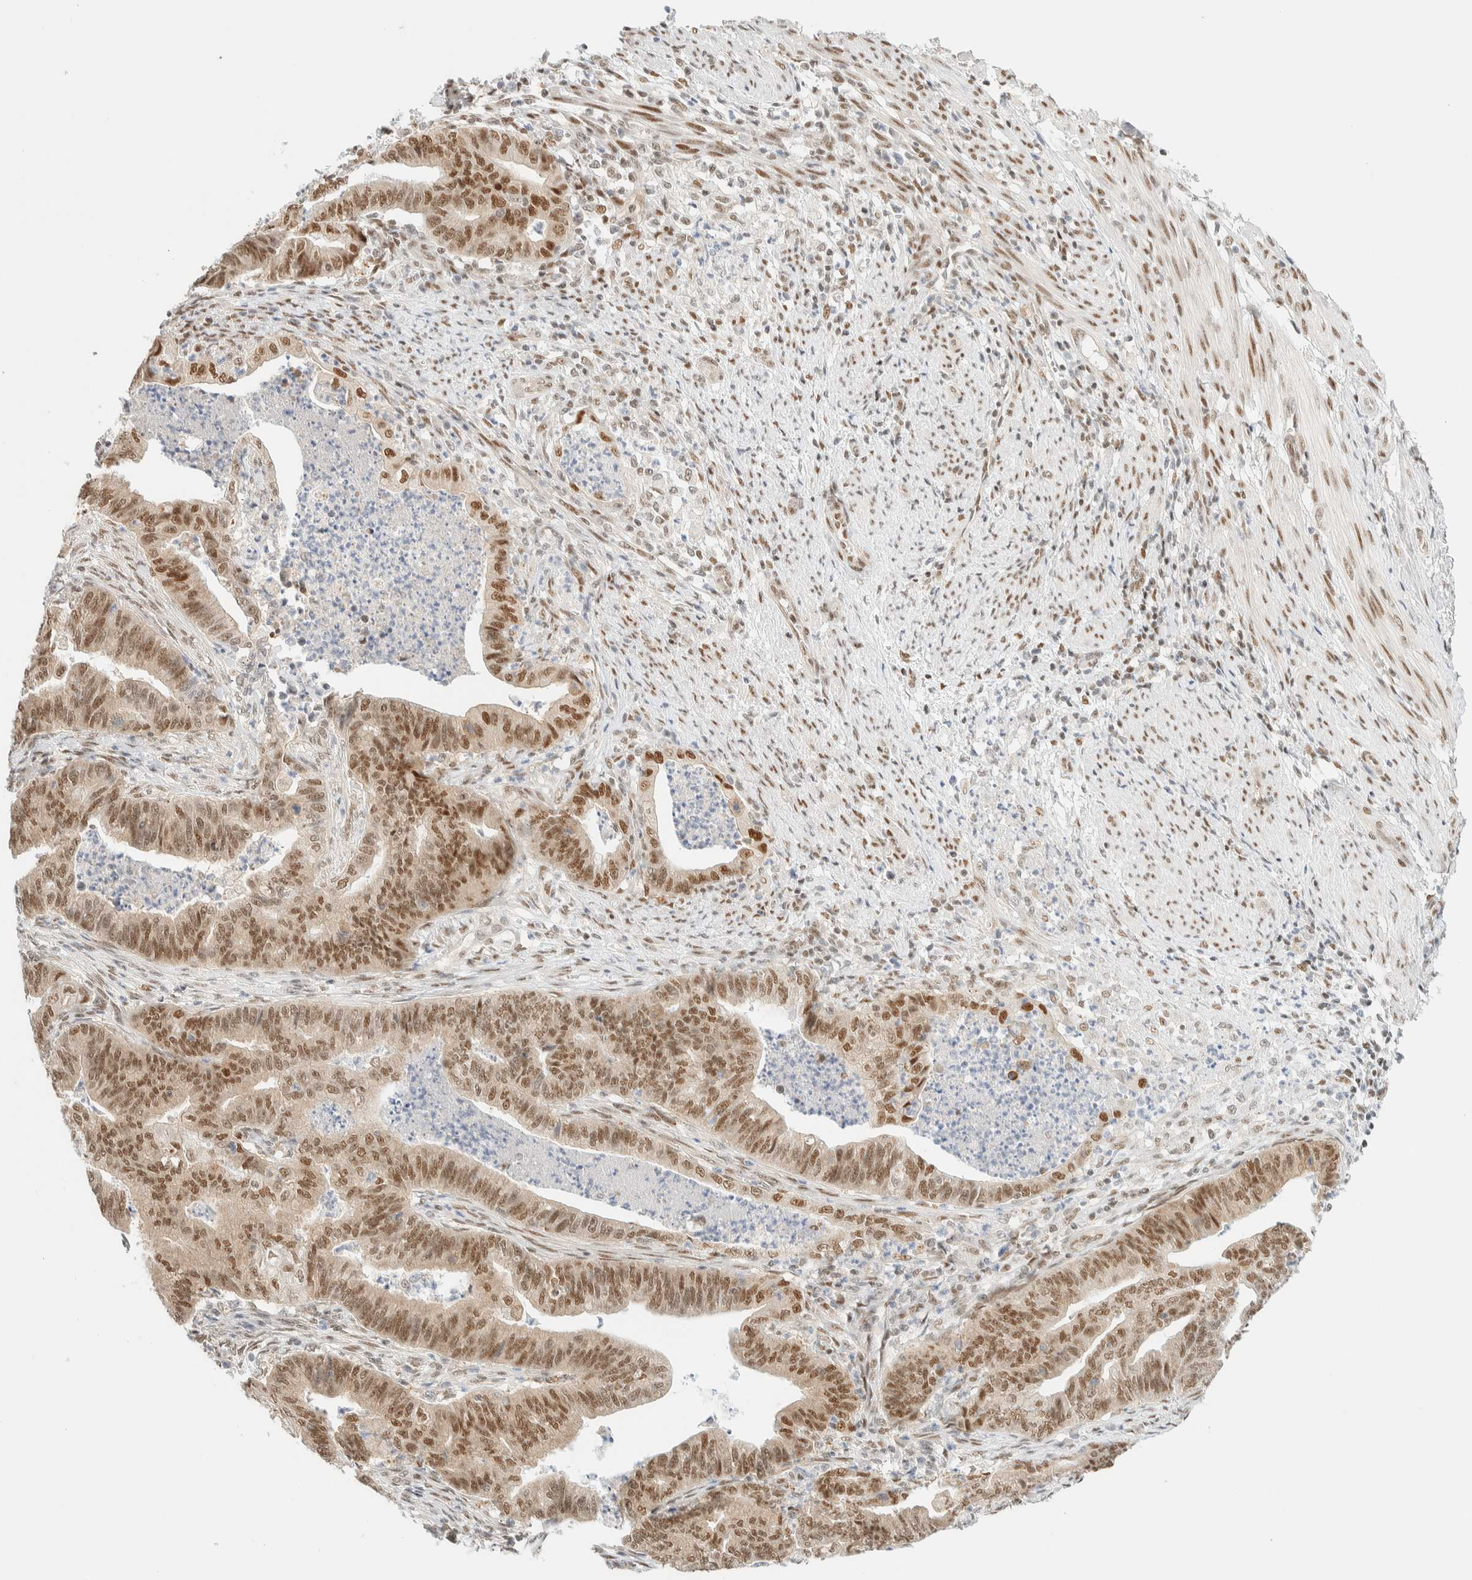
{"staining": {"intensity": "moderate", "quantity": ">75%", "location": "nuclear"}, "tissue": "endometrial cancer", "cell_type": "Tumor cells", "image_type": "cancer", "snomed": [{"axis": "morphology", "description": "Polyp, NOS"}, {"axis": "morphology", "description": "Adenocarcinoma, NOS"}, {"axis": "morphology", "description": "Adenoma, NOS"}, {"axis": "topography", "description": "Endometrium"}], "caption": "Immunohistochemical staining of human endometrial cancer displays moderate nuclear protein positivity in approximately >75% of tumor cells.", "gene": "PYGO2", "patient": {"sex": "female", "age": 79}}